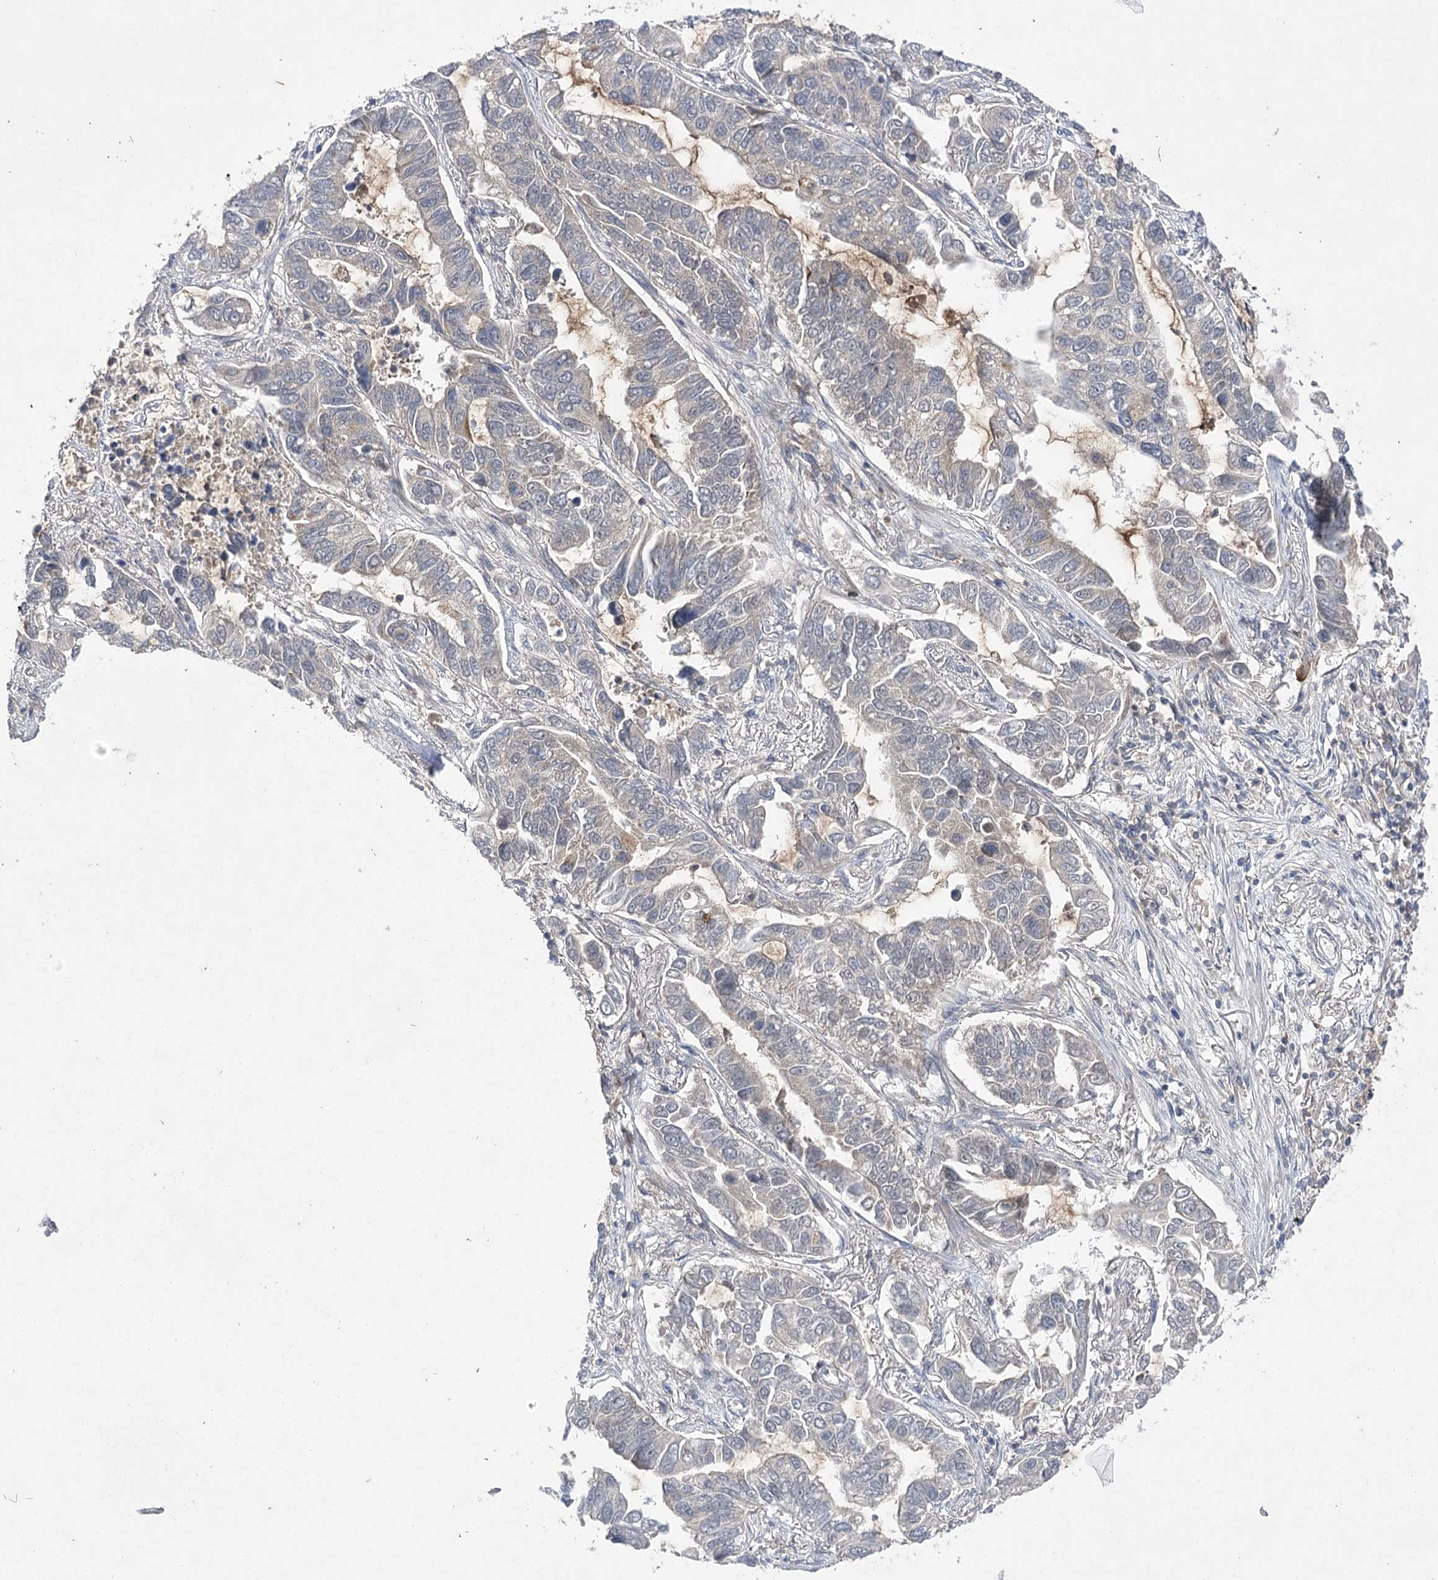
{"staining": {"intensity": "weak", "quantity": "<25%", "location": "cytoplasmic/membranous"}, "tissue": "lung cancer", "cell_type": "Tumor cells", "image_type": "cancer", "snomed": [{"axis": "morphology", "description": "Adenocarcinoma, NOS"}, {"axis": "topography", "description": "Lung"}], "caption": "There is no significant expression in tumor cells of lung cancer (adenocarcinoma).", "gene": "BCR", "patient": {"sex": "male", "age": 64}}